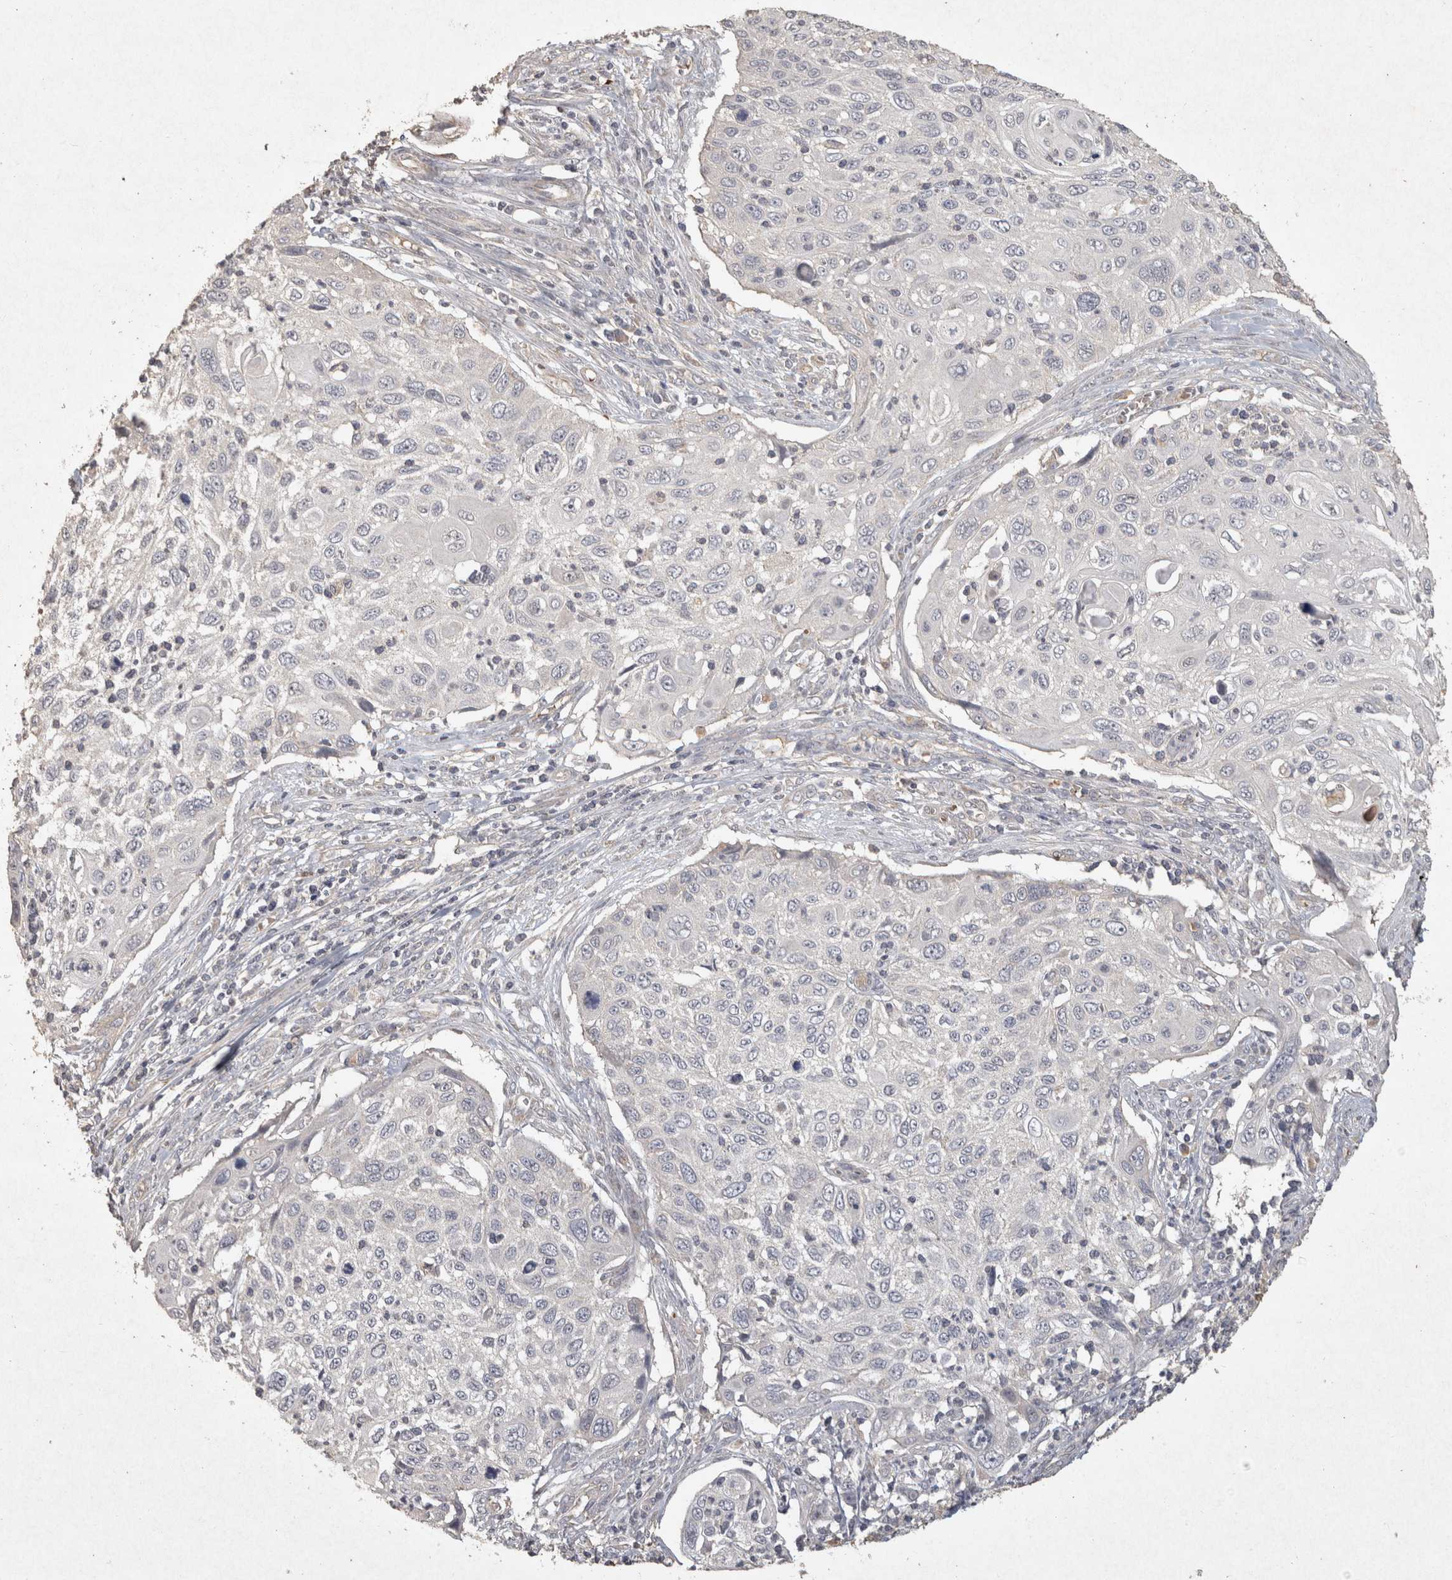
{"staining": {"intensity": "negative", "quantity": "none", "location": "none"}, "tissue": "cervical cancer", "cell_type": "Tumor cells", "image_type": "cancer", "snomed": [{"axis": "morphology", "description": "Squamous cell carcinoma, NOS"}, {"axis": "topography", "description": "Cervix"}], "caption": "Tumor cells are negative for protein expression in human squamous cell carcinoma (cervical).", "gene": "OSTN", "patient": {"sex": "female", "age": 70}}